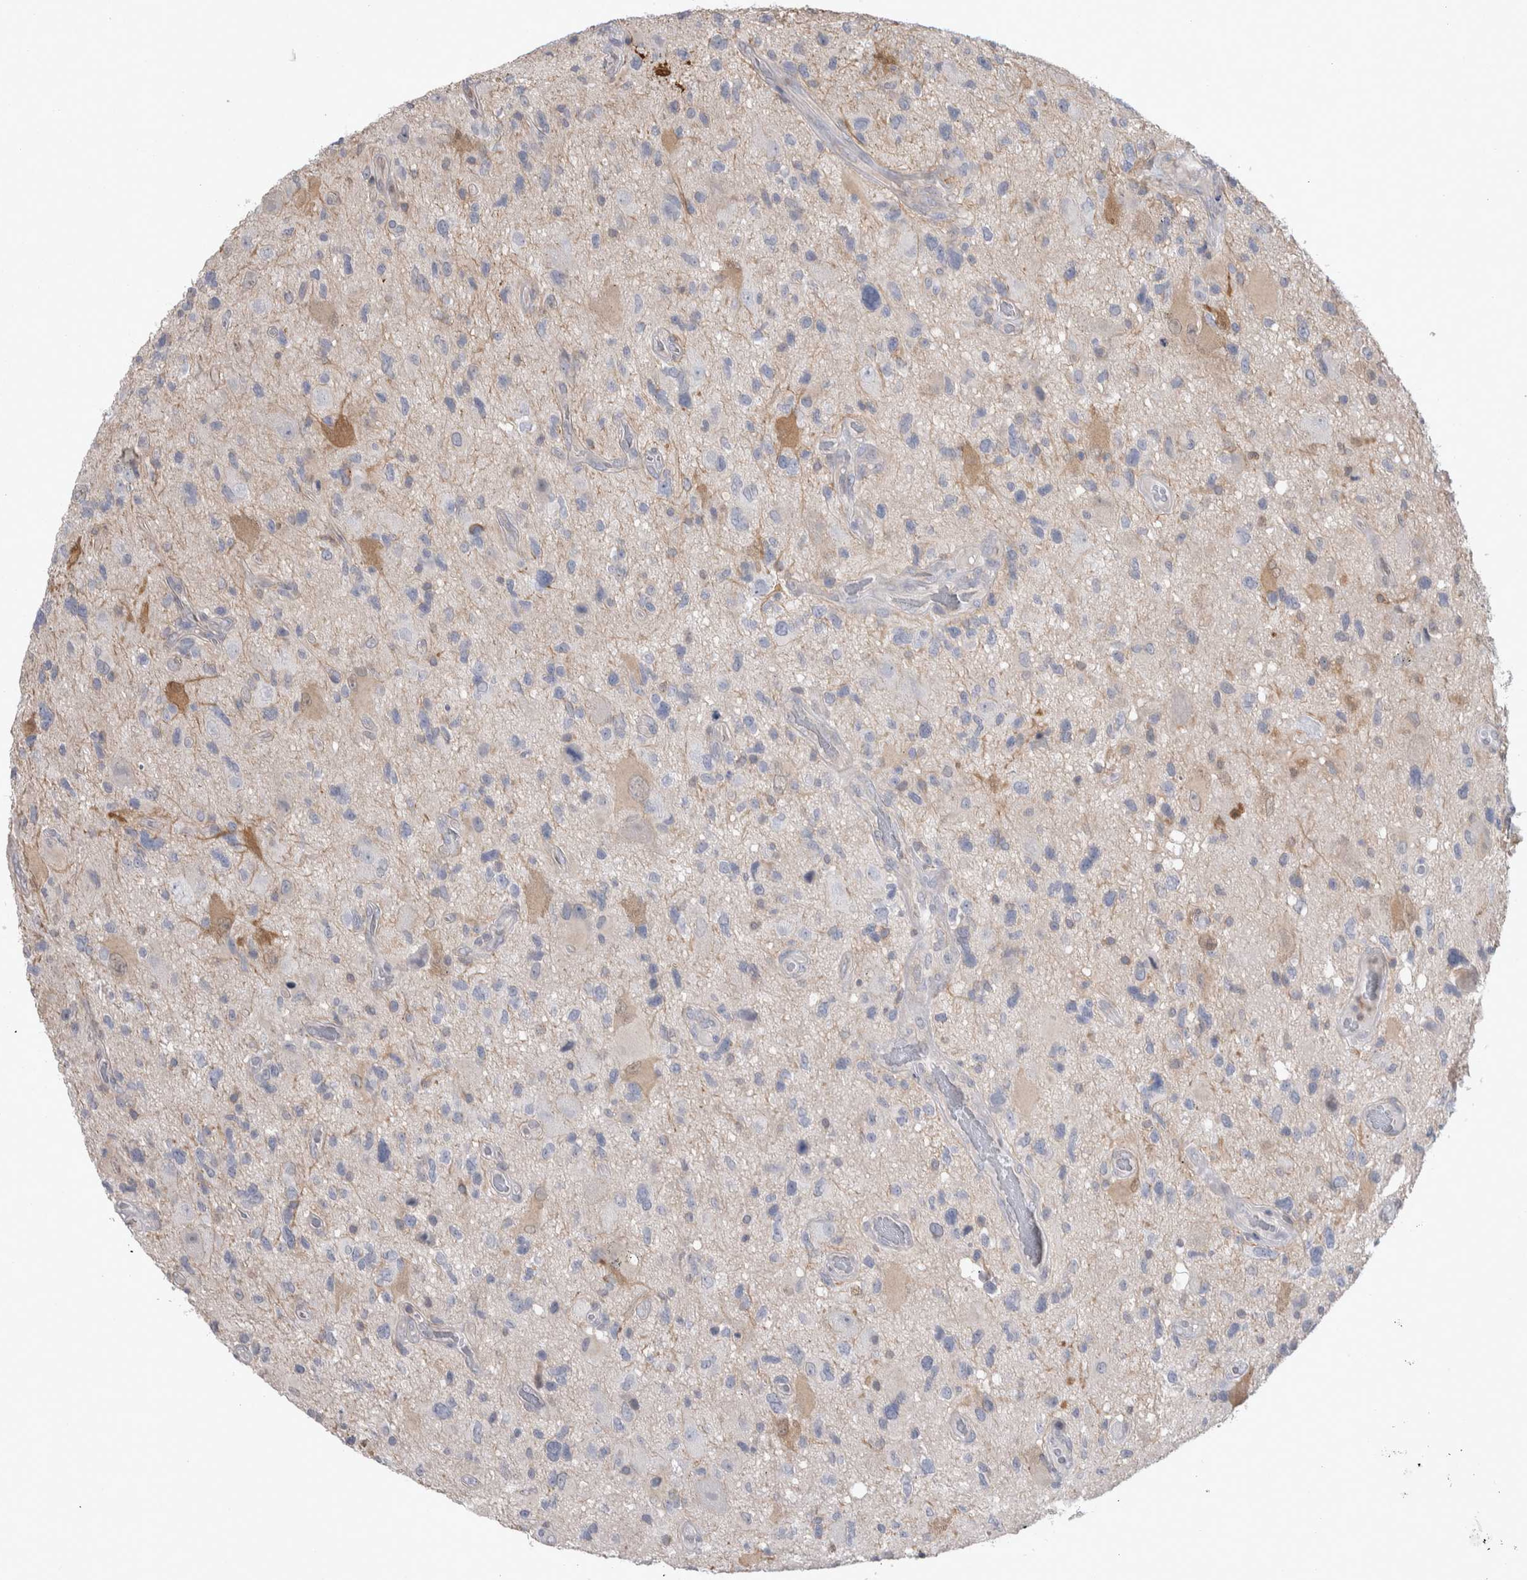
{"staining": {"intensity": "negative", "quantity": "none", "location": "none"}, "tissue": "glioma", "cell_type": "Tumor cells", "image_type": "cancer", "snomed": [{"axis": "morphology", "description": "Glioma, malignant, High grade"}, {"axis": "topography", "description": "Brain"}], "caption": "DAB (3,3'-diaminobenzidine) immunohistochemical staining of human glioma shows no significant staining in tumor cells.", "gene": "HTATIP2", "patient": {"sex": "male", "age": 33}}